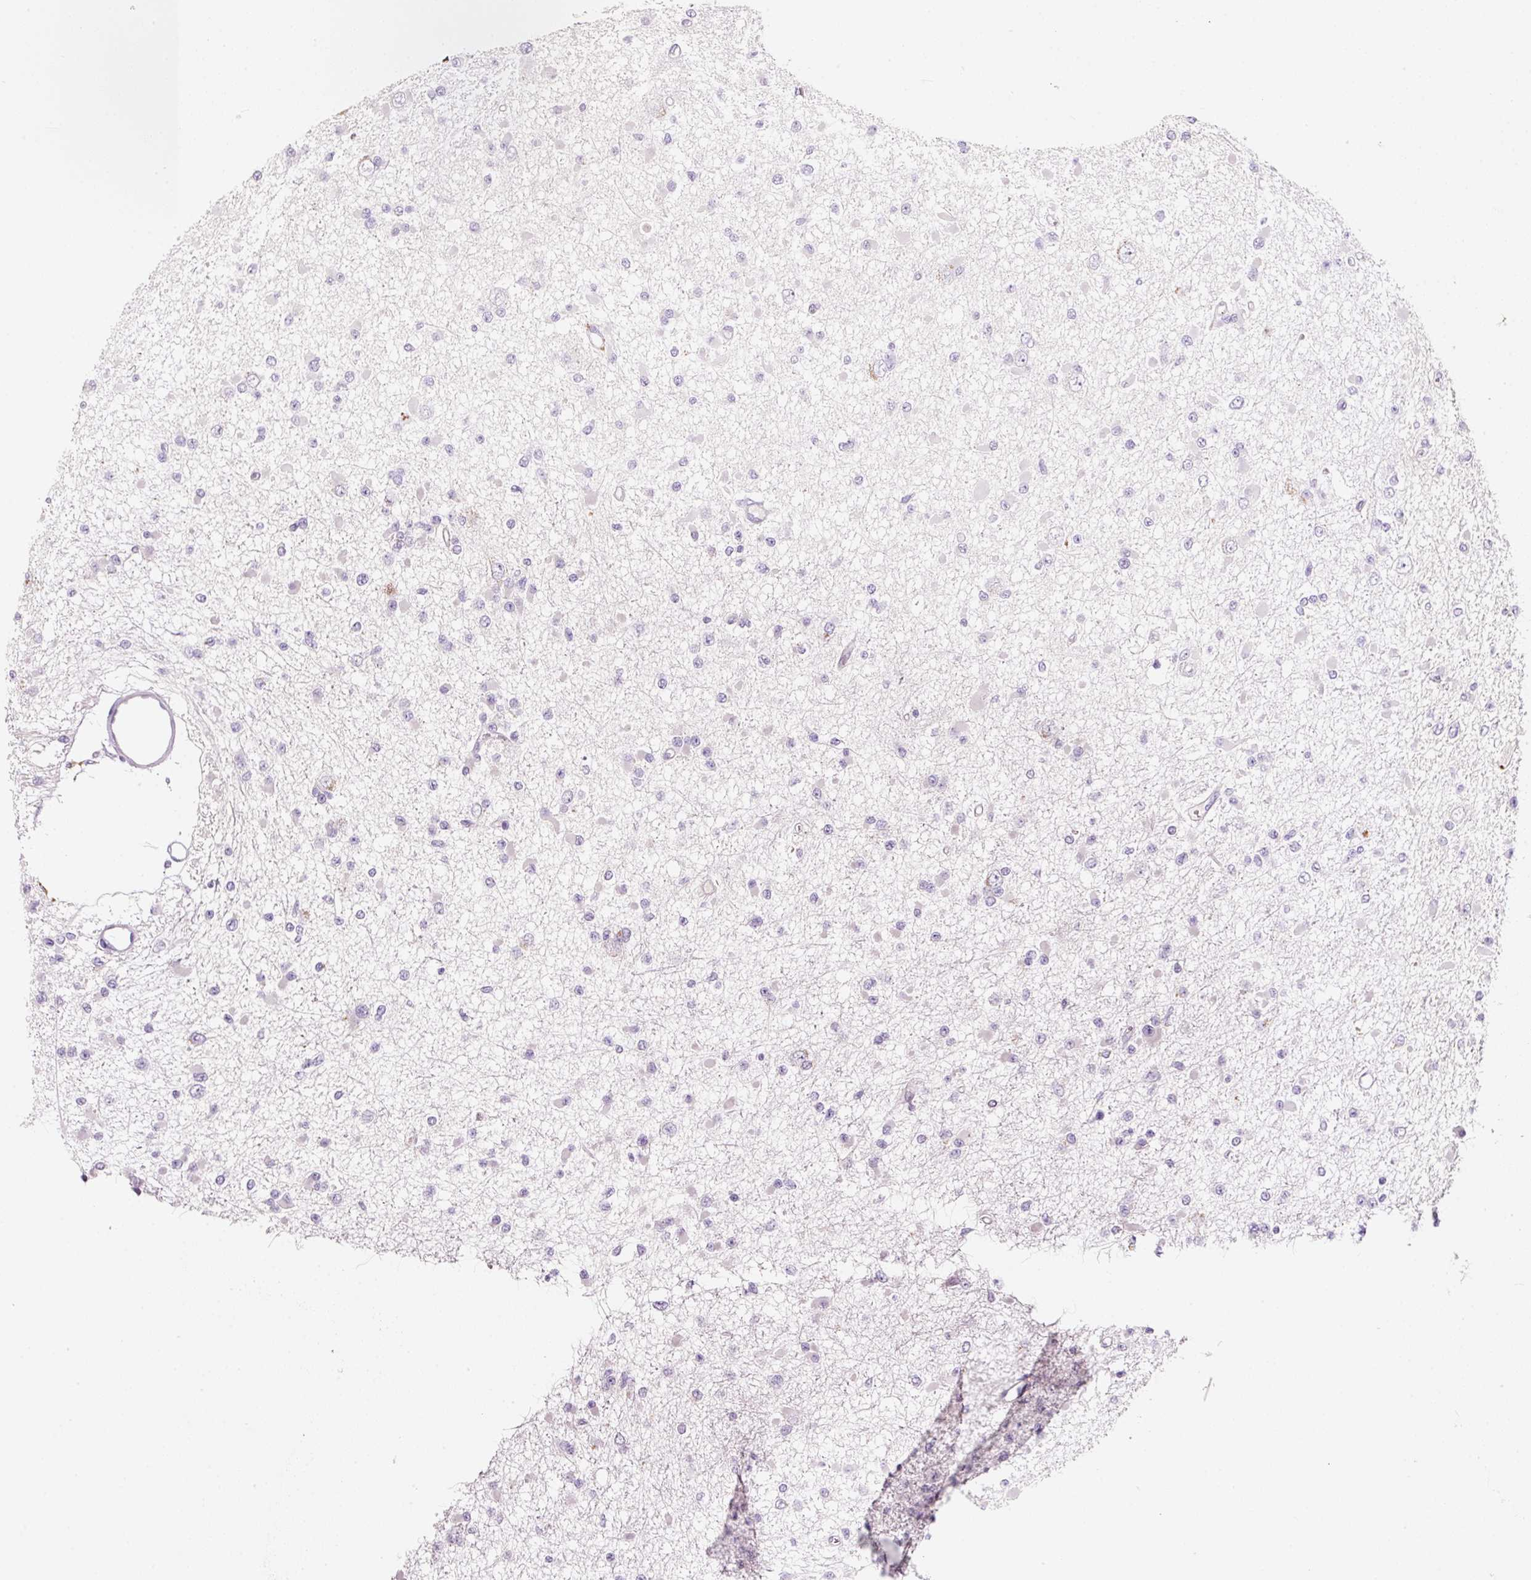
{"staining": {"intensity": "negative", "quantity": "none", "location": "none"}, "tissue": "glioma", "cell_type": "Tumor cells", "image_type": "cancer", "snomed": [{"axis": "morphology", "description": "Glioma, malignant, Low grade"}, {"axis": "topography", "description": "Brain"}], "caption": "Photomicrograph shows no protein expression in tumor cells of glioma tissue.", "gene": "TENT5C", "patient": {"sex": "female", "age": 22}}